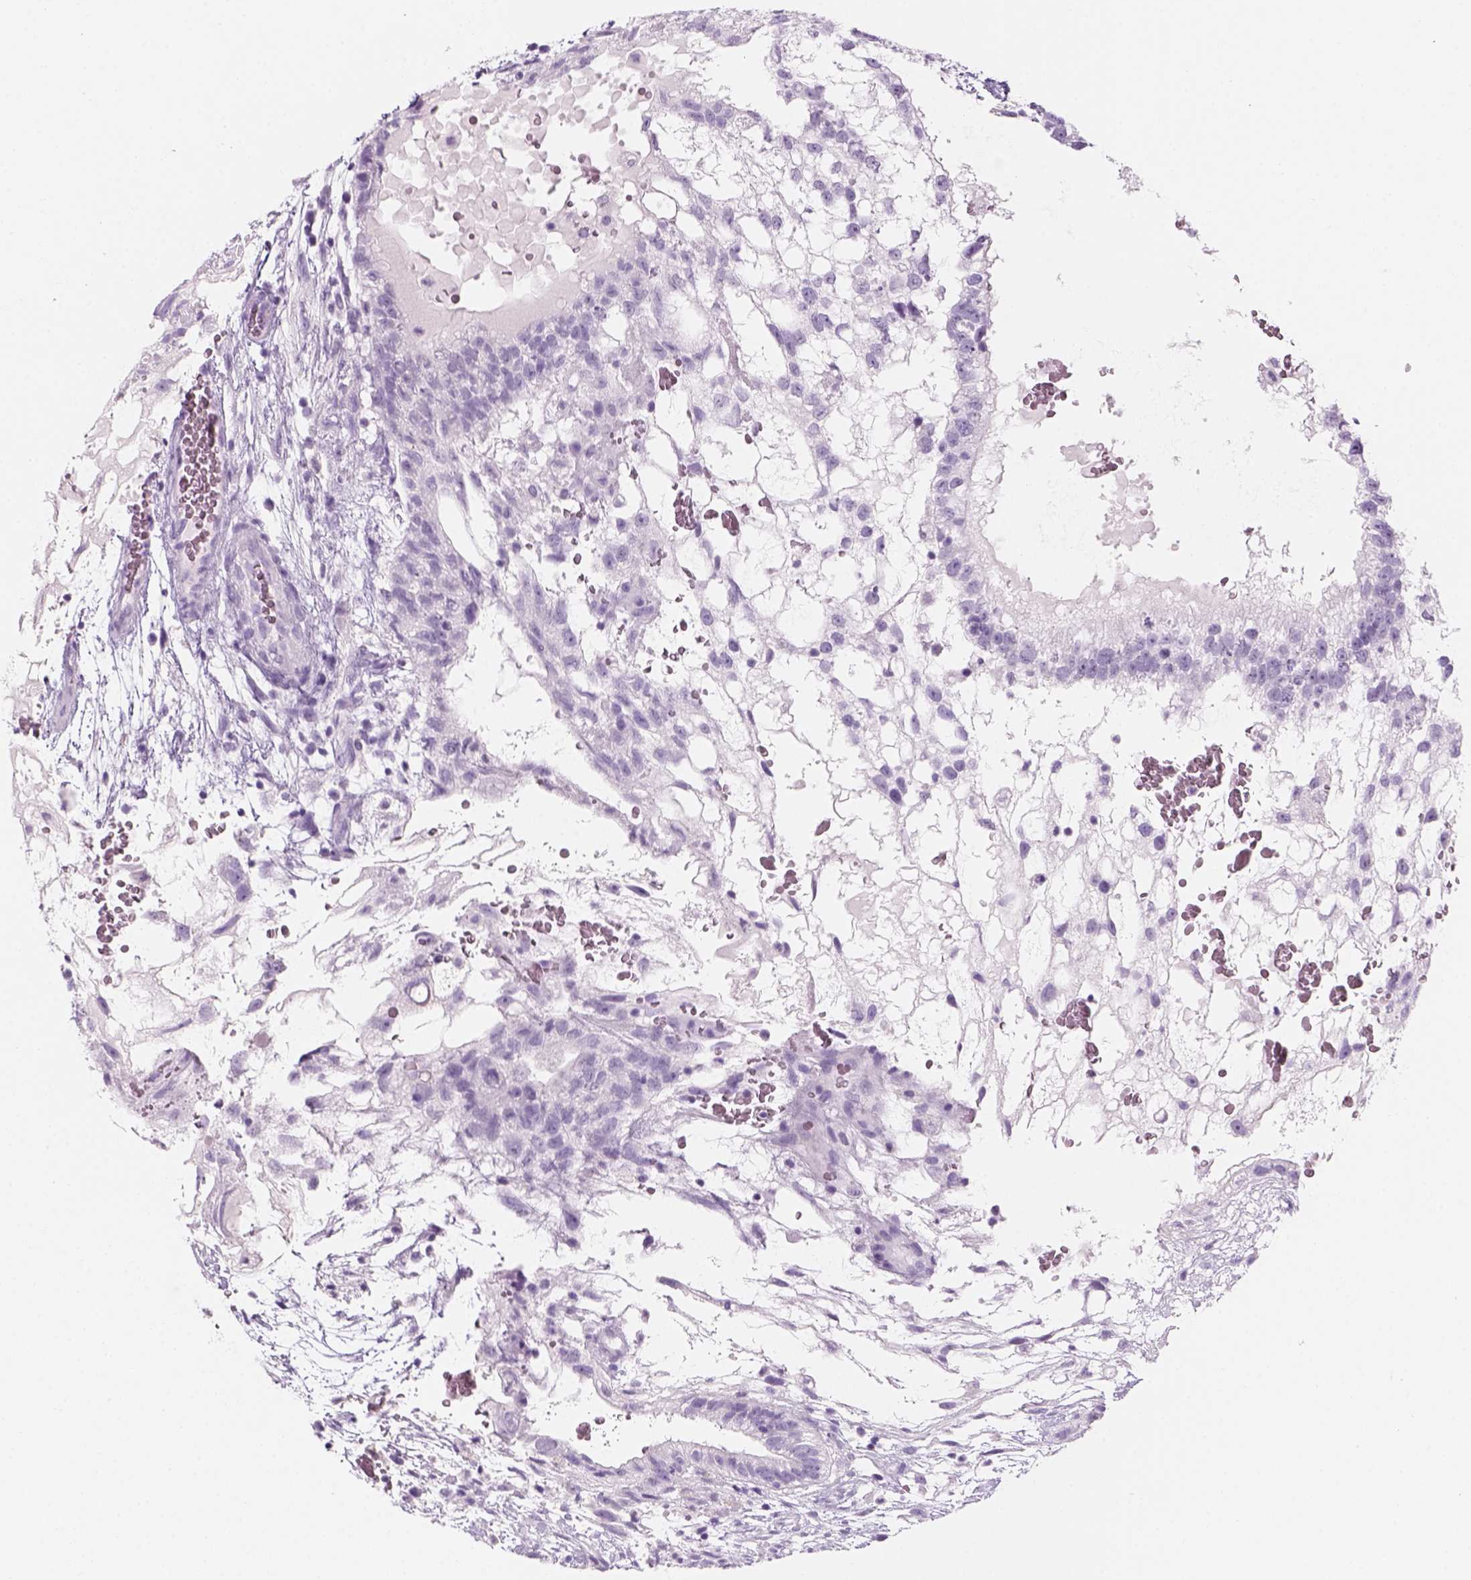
{"staining": {"intensity": "negative", "quantity": "none", "location": "none"}, "tissue": "testis cancer", "cell_type": "Tumor cells", "image_type": "cancer", "snomed": [{"axis": "morphology", "description": "Normal tissue, NOS"}, {"axis": "morphology", "description": "Carcinoma, Embryonal, NOS"}, {"axis": "topography", "description": "Testis"}], "caption": "IHC histopathology image of testis cancer stained for a protein (brown), which exhibits no staining in tumor cells.", "gene": "KRTAP11-1", "patient": {"sex": "male", "age": 32}}